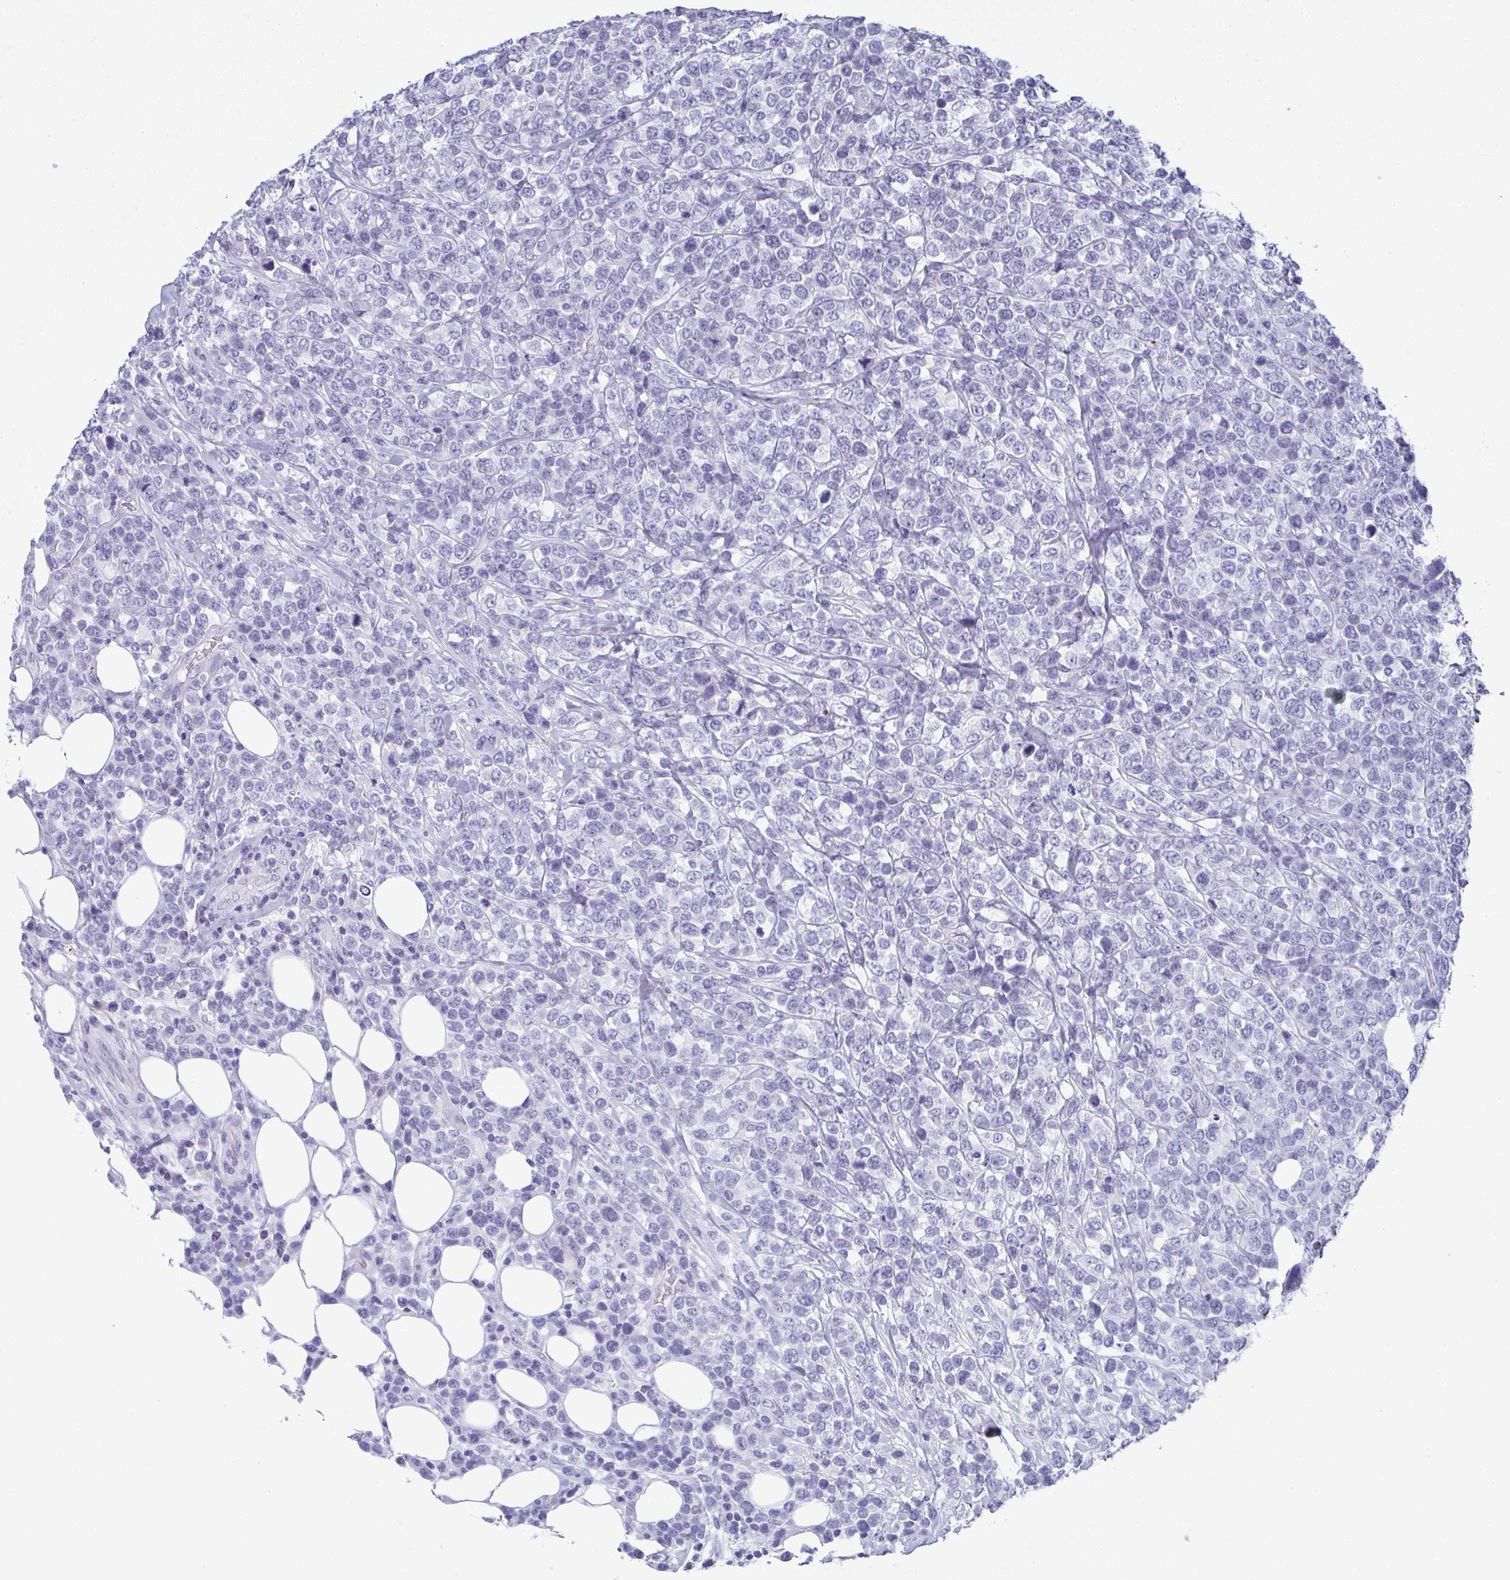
{"staining": {"intensity": "negative", "quantity": "none", "location": "none"}, "tissue": "lymphoma", "cell_type": "Tumor cells", "image_type": "cancer", "snomed": [{"axis": "morphology", "description": "Malignant lymphoma, non-Hodgkin's type, High grade"}, {"axis": "topography", "description": "Soft tissue"}], "caption": "This histopathology image is of lymphoma stained with immunohistochemistry (IHC) to label a protein in brown with the nuclei are counter-stained blue. There is no staining in tumor cells.", "gene": "SLC36A2", "patient": {"sex": "female", "age": 56}}